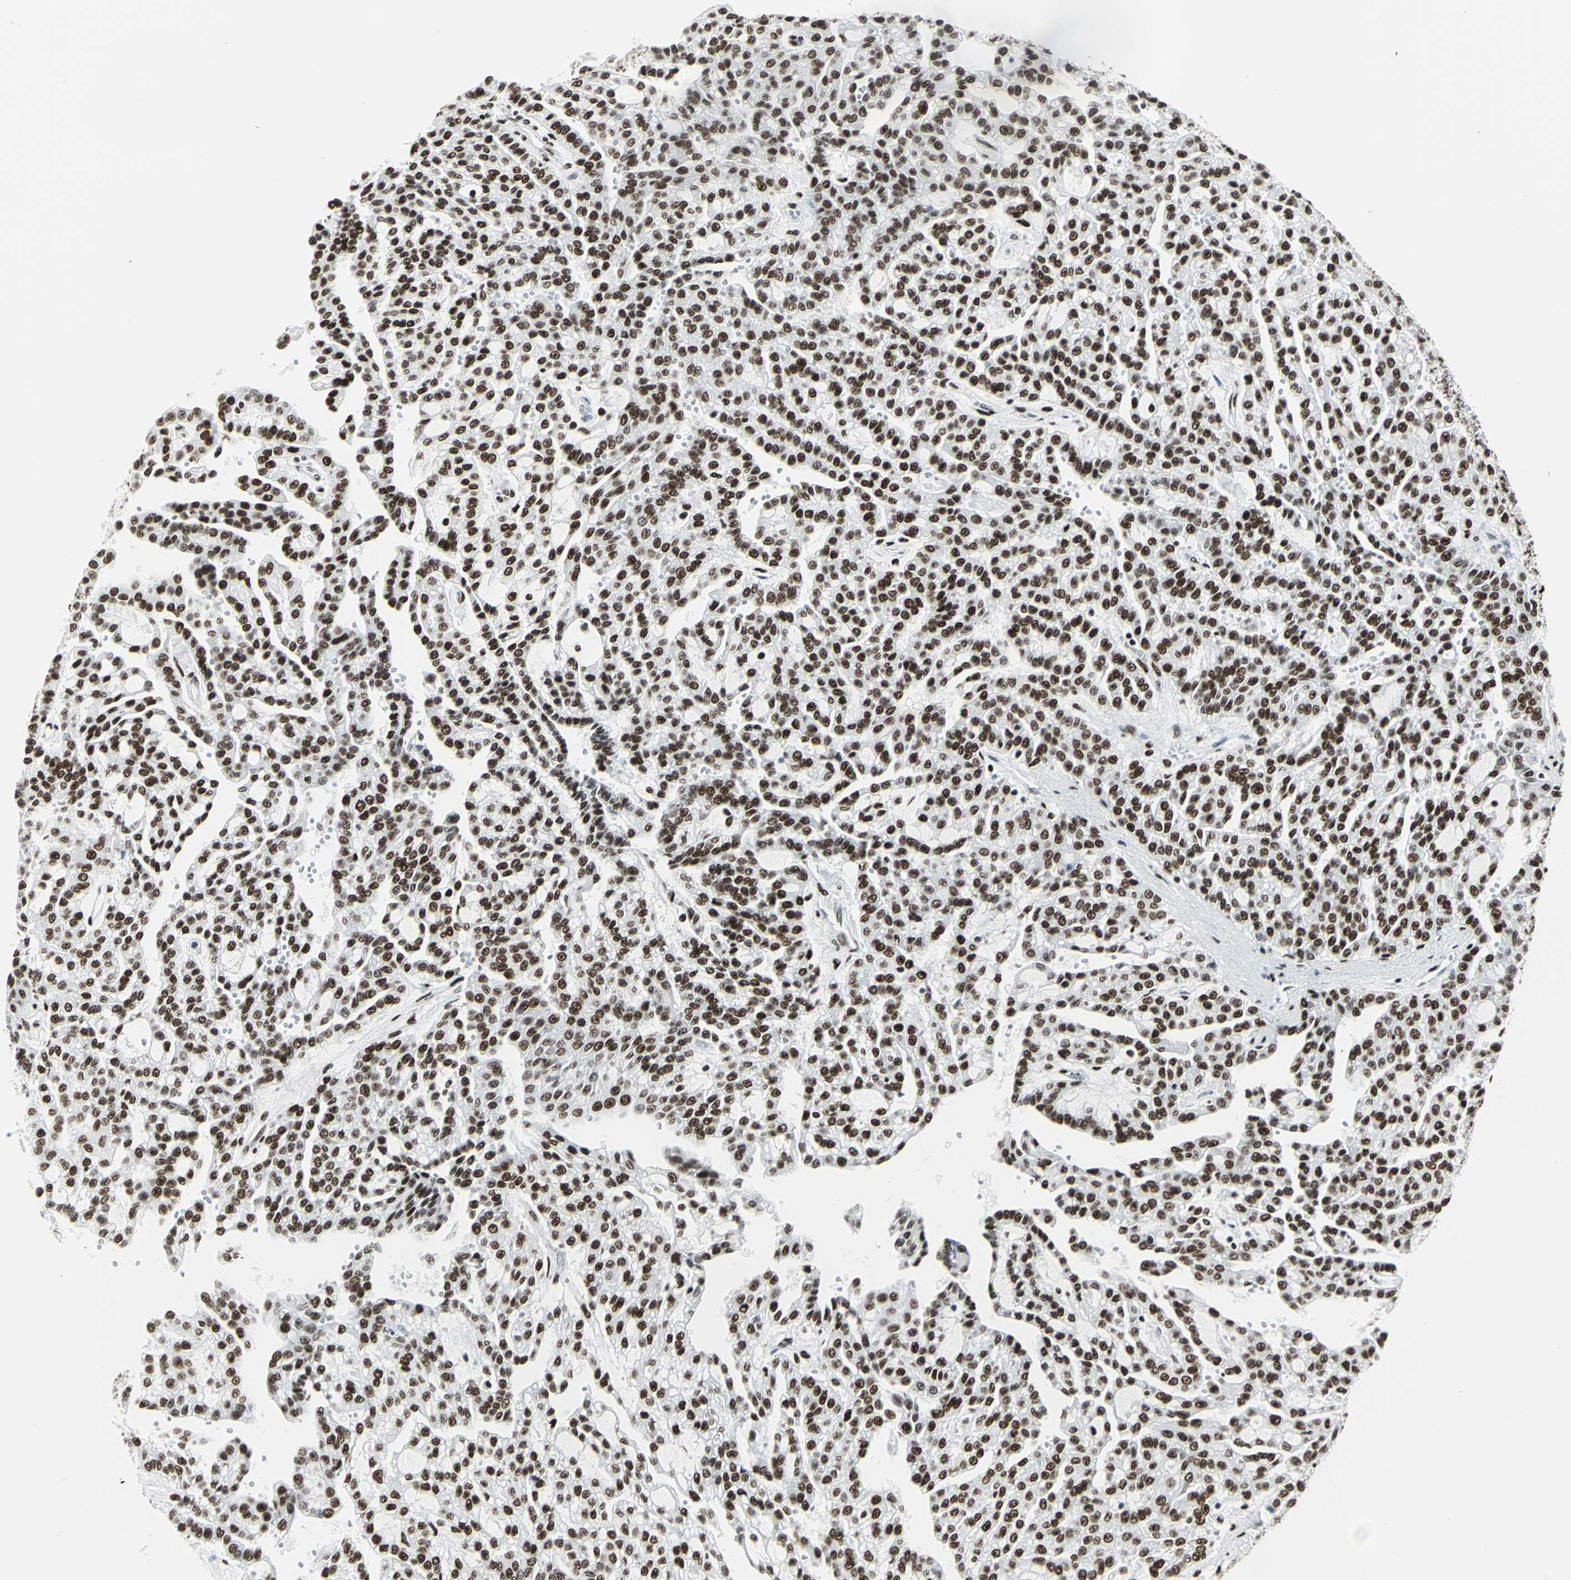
{"staining": {"intensity": "strong", "quantity": ">75%", "location": "nuclear"}, "tissue": "renal cancer", "cell_type": "Tumor cells", "image_type": "cancer", "snomed": [{"axis": "morphology", "description": "Adenocarcinoma, NOS"}, {"axis": "topography", "description": "Kidney"}], "caption": "Immunohistochemistry (IHC) (DAB) staining of adenocarcinoma (renal) displays strong nuclear protein positivity in about >75% of tumor cells. (Stains: DAB in brown, nuclei in blue, Microscopy: brightfield microscopy at high magnification).", "gene": "HDAC2", "patient": {"sex": "male", "age": 63}}